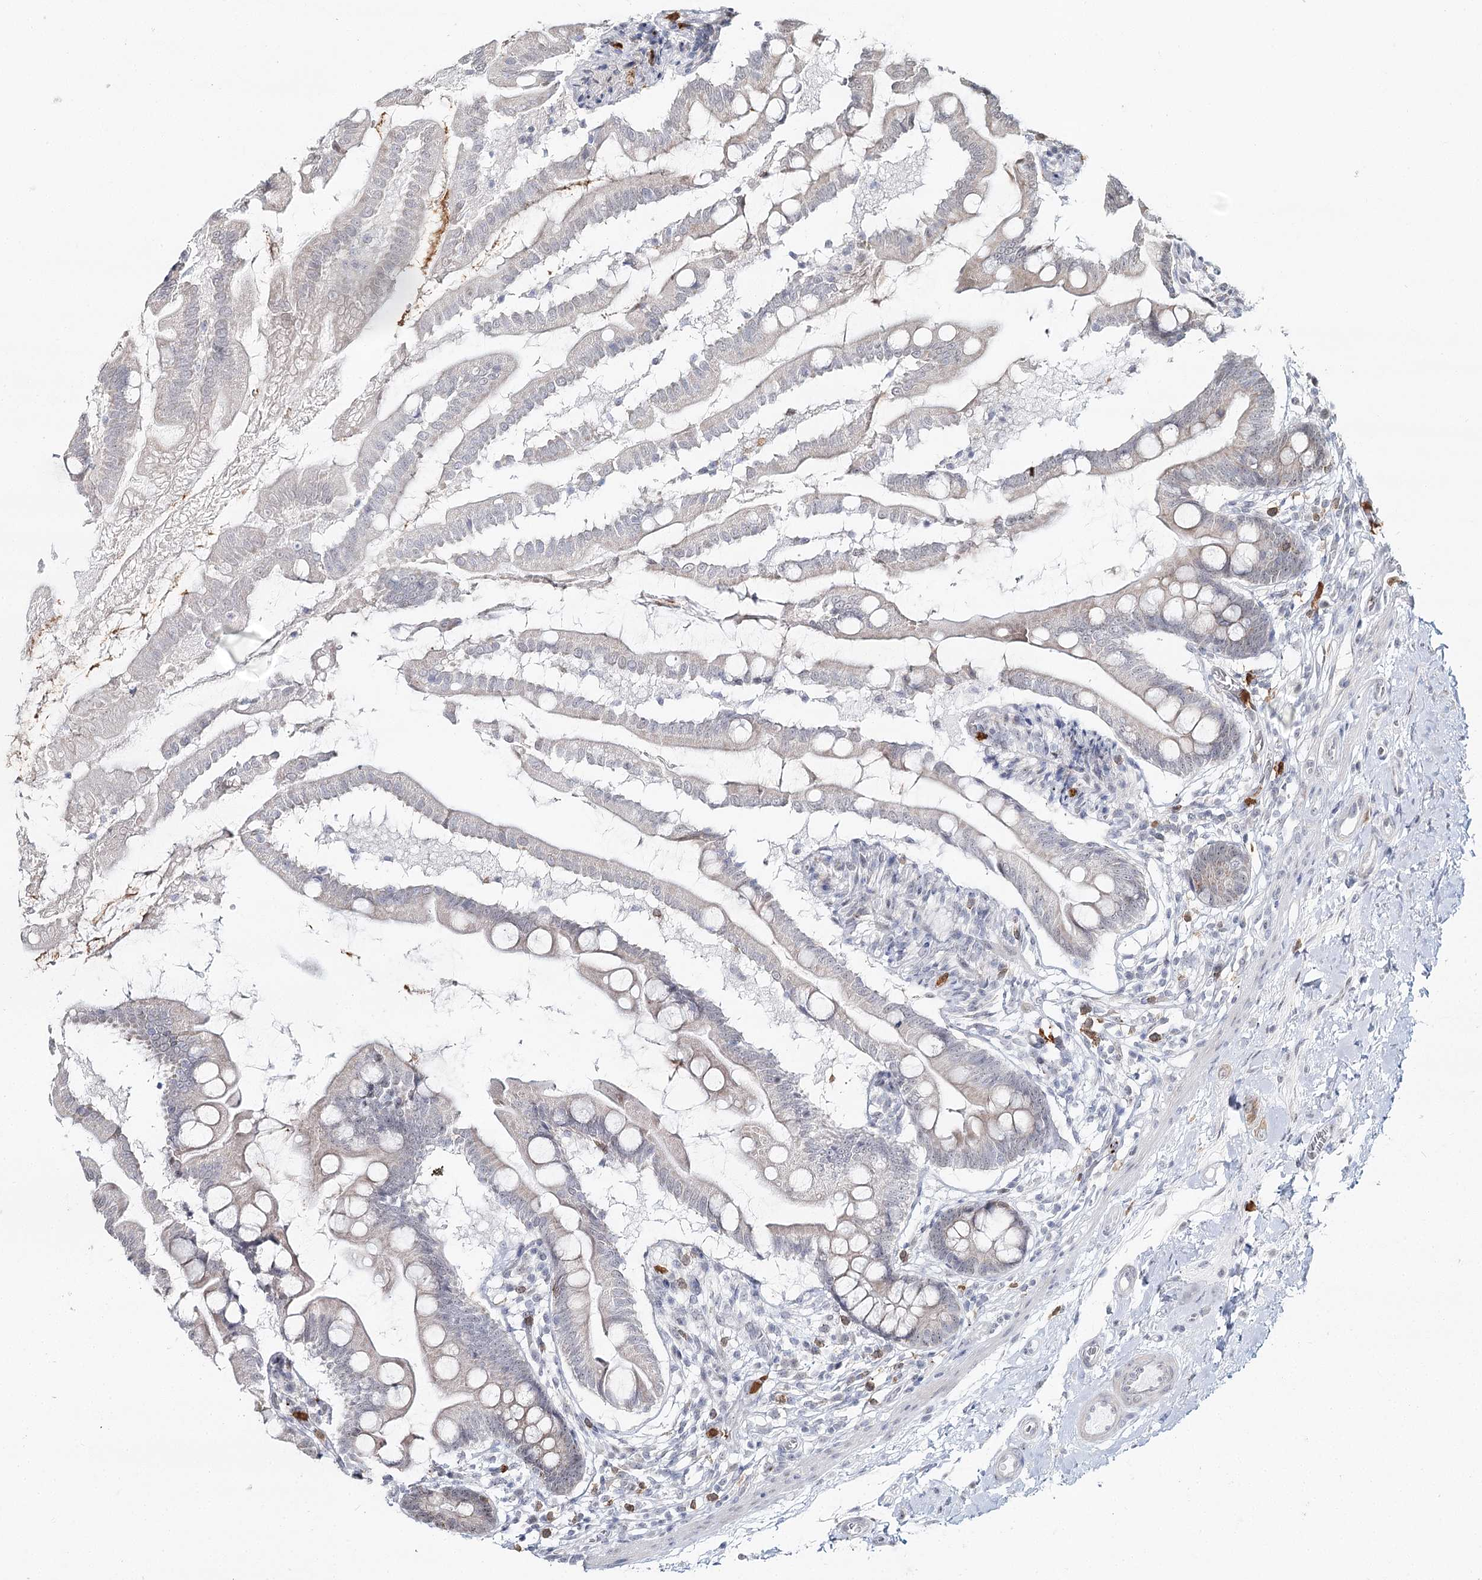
{"staining": {"intensity": "negative", "quantity": "none", "location": "none"}, "tissue": "small intestine", "cell_type": "Glandular cells", "image_type": "normal", "snomed": [{"axis": "morphology", "description": "Normal tissue, NOS"}, {"axis": "topography", "description": "Small intestine"}], "caption": "This image is of unremarkable small intestine stained with IHC to label a protein in brown with the nuclei are counter-stained blue. There is no expression in glandular cells.", "gene": "ATAD1", "patient": {"sex": "female", "age": 56}}